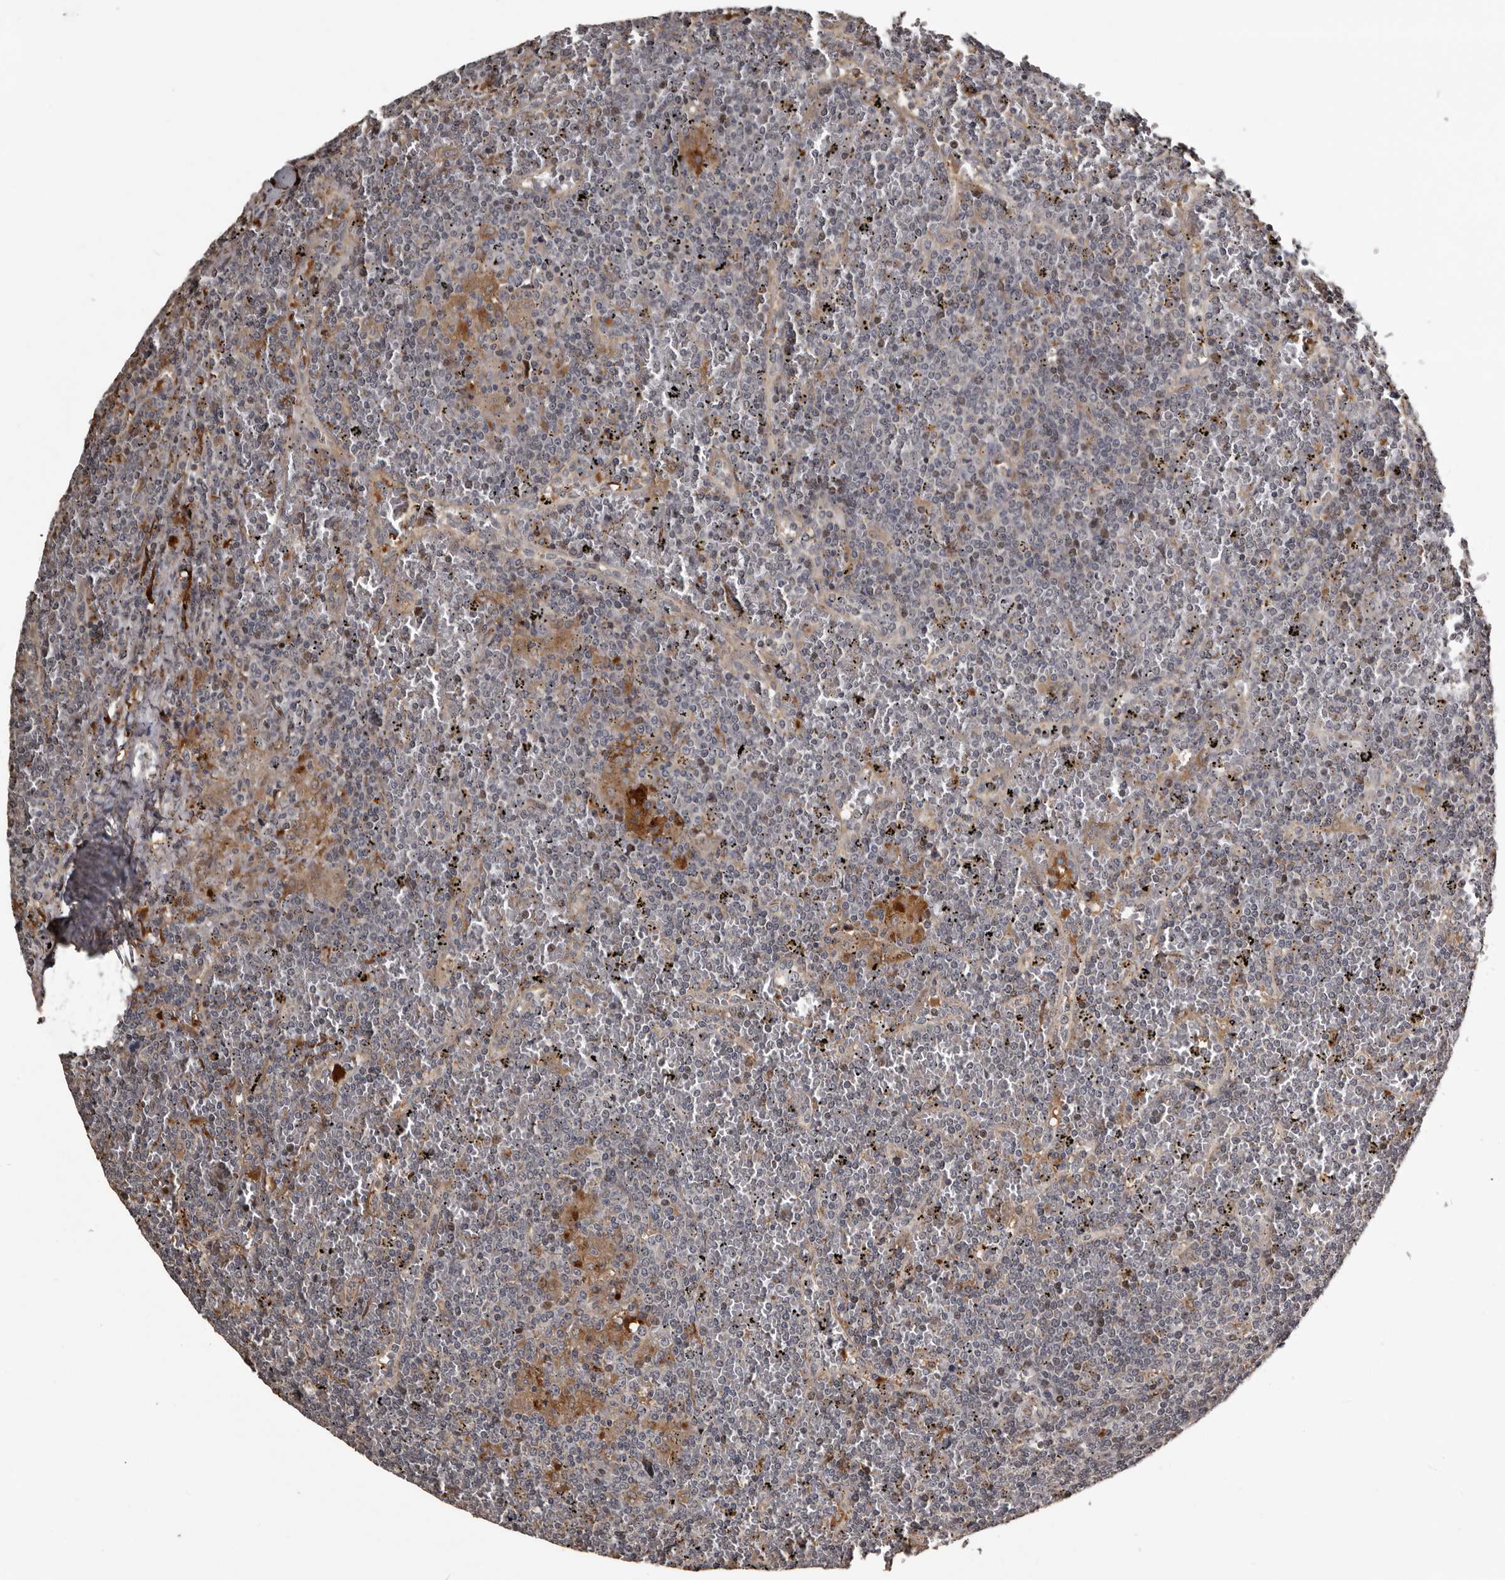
{"staining": {"intensity": "negative", "quantity": "none", "location": "none"}, "tissue": "lymphoma", "cell_type": "Tumor cells", "image_type": "cancer", "snomed": [{"axis": "morphology", "description": "Malignant lymphoma, non-Hodgkin's type, Low grade"}, {"axis": "topography", "description": "Spleen"}], "caption": "Immunohistochemistry of malignant lymphoma, non-Hodgkin's type (low-grade) exhibits no positivity in tumor cells.", "gene": "SERTAD4", "patient": {"sex": "female", "age": 19}}